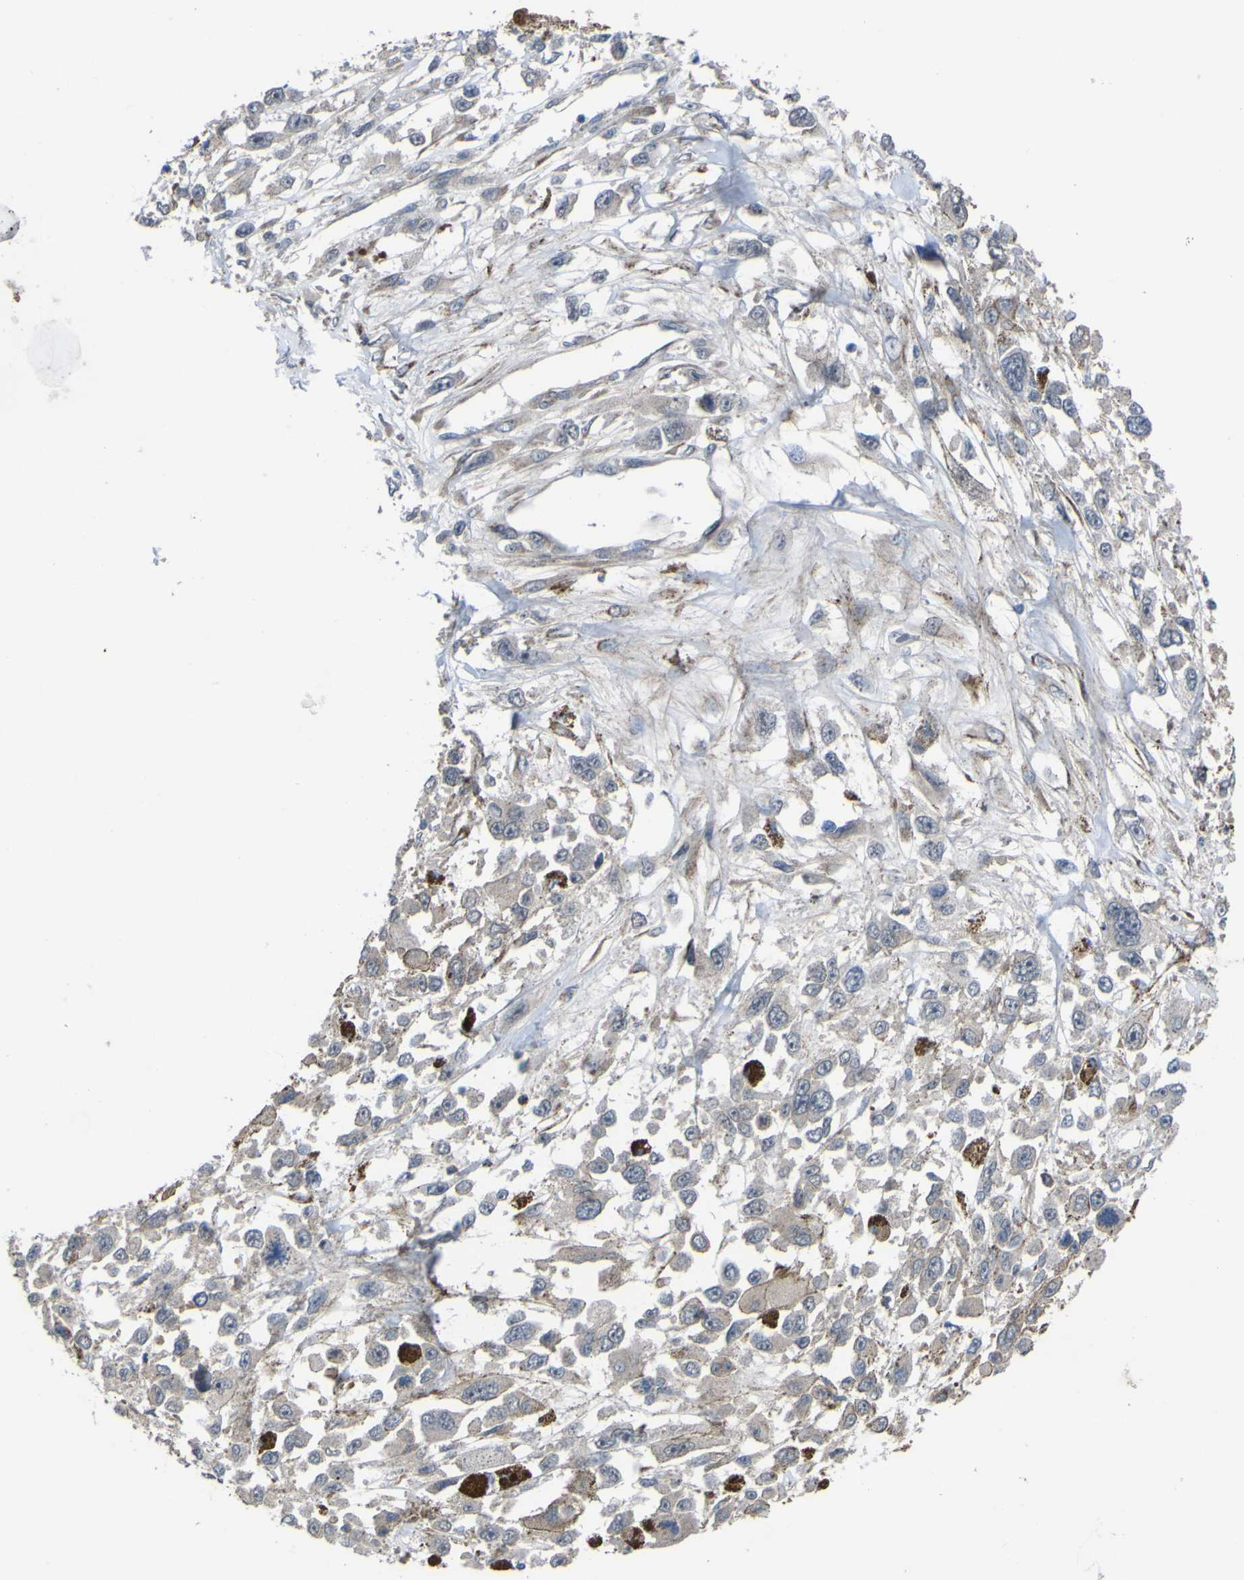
{"staining": {"intensity": "negative", "quantity": "none", "location": "none"}, "tissue": "melanoma", "cell_type": "Tumor cells", "image_type": "cancer", "snomed": [{"axis": "morphology", "description": "Malignant melanoma, Metastatic site"}, {"axis": "topography", "description": "Lymph node"}], "caption": "High power microscopy photomicrograph of an immunohistochemistry photomicrograph of melanoma, revealing no significant staining in tumor cells. (DAB (3,3'-diaminobenzidine) IHC with hematoxylin counter stain).", "gene": "GPLD1", "patient": {"sex": "male", "age": 59}}